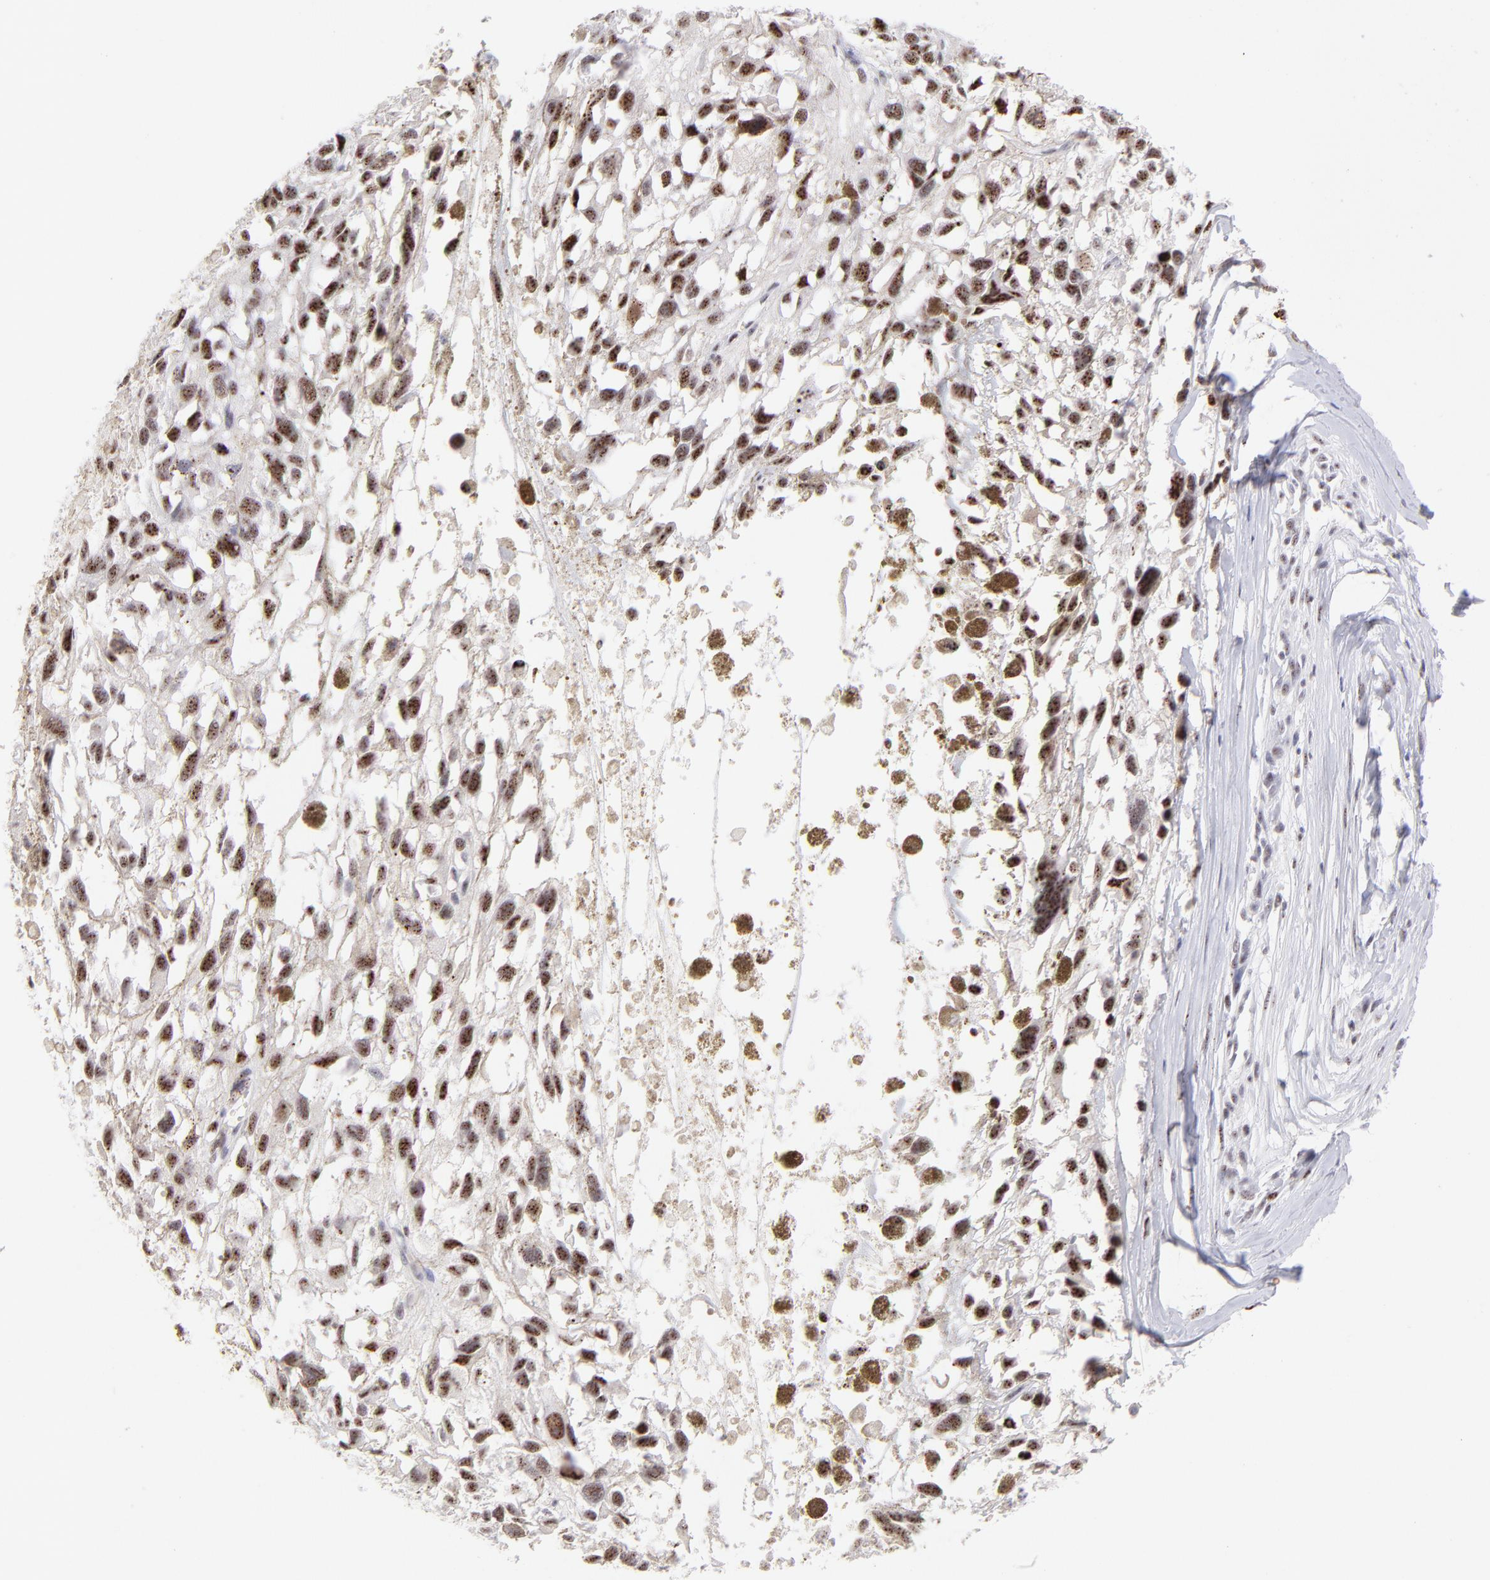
{"staining": {"intensity": "moderate", "quantity": ">75%", "location": "nuclear"}, "tissue": "melanoma", "cell_type": "Tumor cells", "image_type": "cancer", "snomed": [{"axis": "morphology", "description": "Malignant melanoma, Metastatic site"}, {"axis": "topography", "description": "Lymph node"}], "caption": "A brown stain highlights moderate nuclear staining of a protein in melanoma tumor cells.", "gene": "CDC25C", "patient": {"sex": "male", "age": 59}}